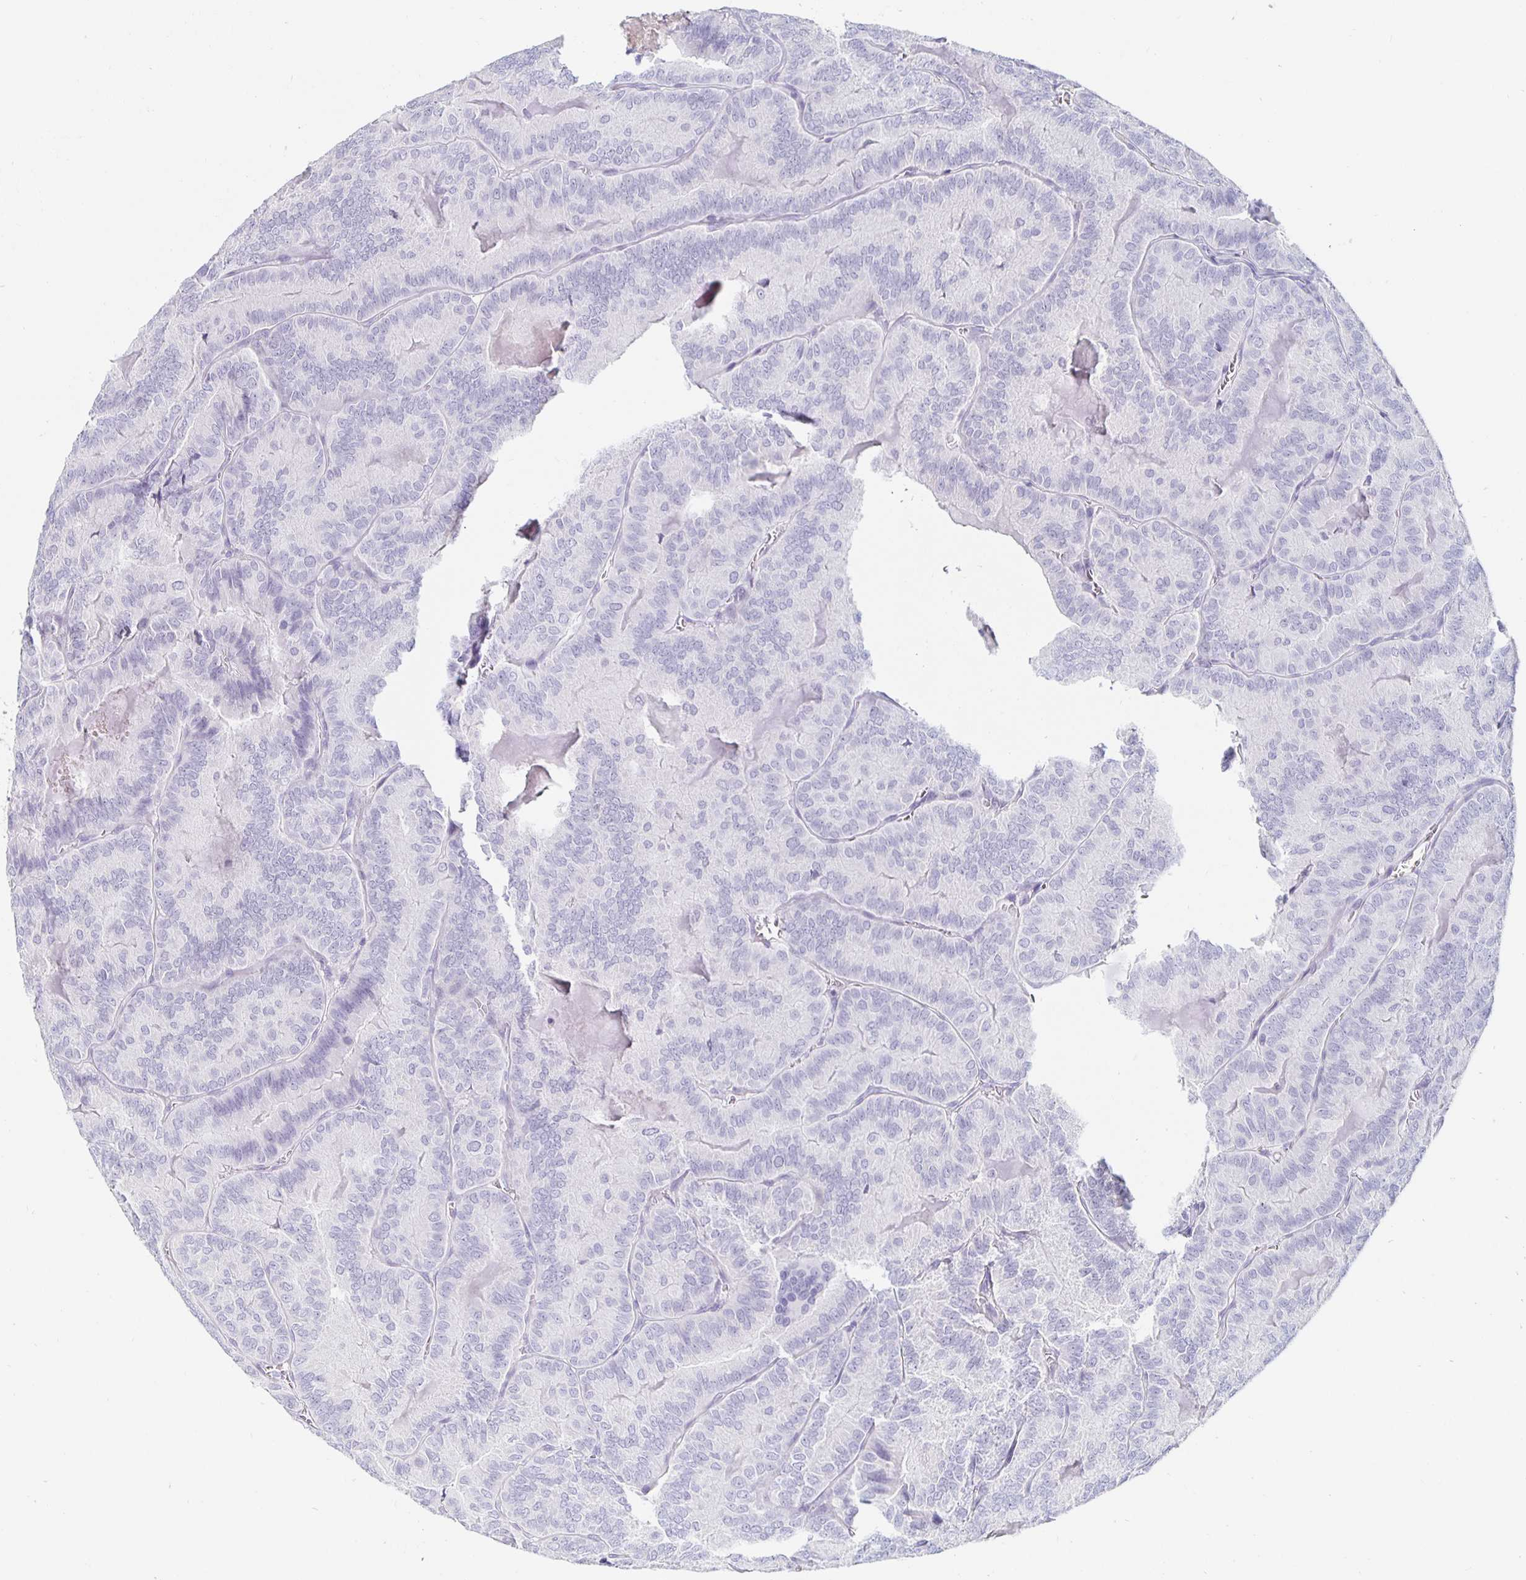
{"staining": {"intensity": "negative", "quantity": "none", "location": "none"}, "tissue": "thyroid cancer", "cell_type": "Tumor cells", "image_type": "cancer", "snomed": [{"axis": "morphology", "description": "Papillary adenocarcinoma, NOS"}, {"axis": "topography", "description": "Thyroid gland"}], "caption": "There is no significant expression in tumor cells of thyroid papillary adenocarcinoma. The staining was performed using DAB to visualize the protein expression in brown, while the nuclei were stained in blue with hematoxylin (Magnification: 20x).", "gene": "KCNQ2", "patient": {"sex": "female", "age": 75}}